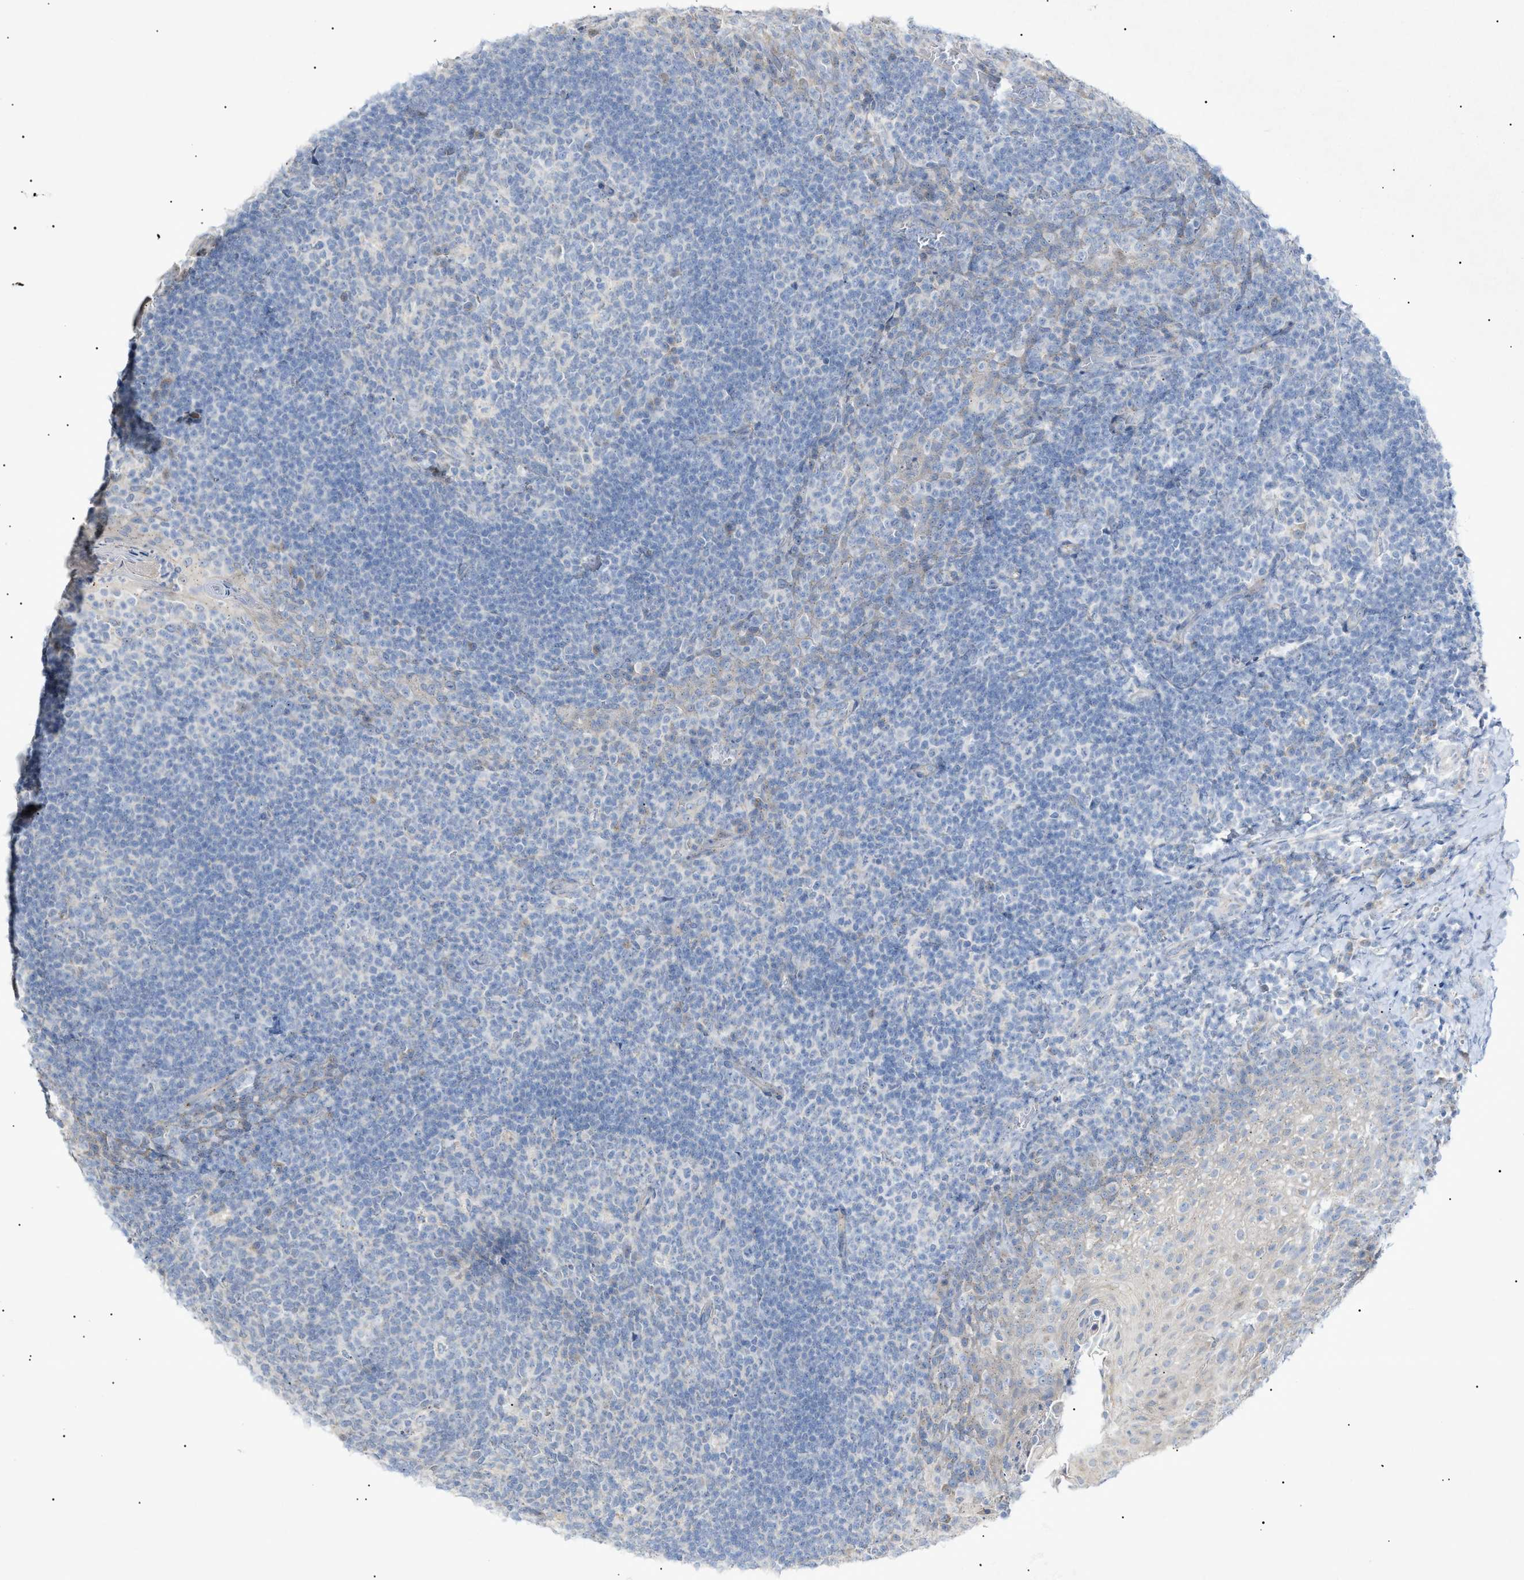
{"staining": {"intensity": "negative", "quantity": "none", "location": "none"}, "tissue": "tonsil", "cell_type": "Germinal center cells", "image_type": "normal", "snomed": [{"axis": "morphology", "description": "Normal tissue, NOS"}, {"axis": "topography", "description": "Tonsil"}], "caption": "The image reveals no significant expression in germinal center cells of tonsil. (DAB (3,3'-diaminobenzidine) immunohistochemistry with hematoxylin counter stain).", "gene": "SLC25A31", "patient": {"sex": "male", "age": 17}}